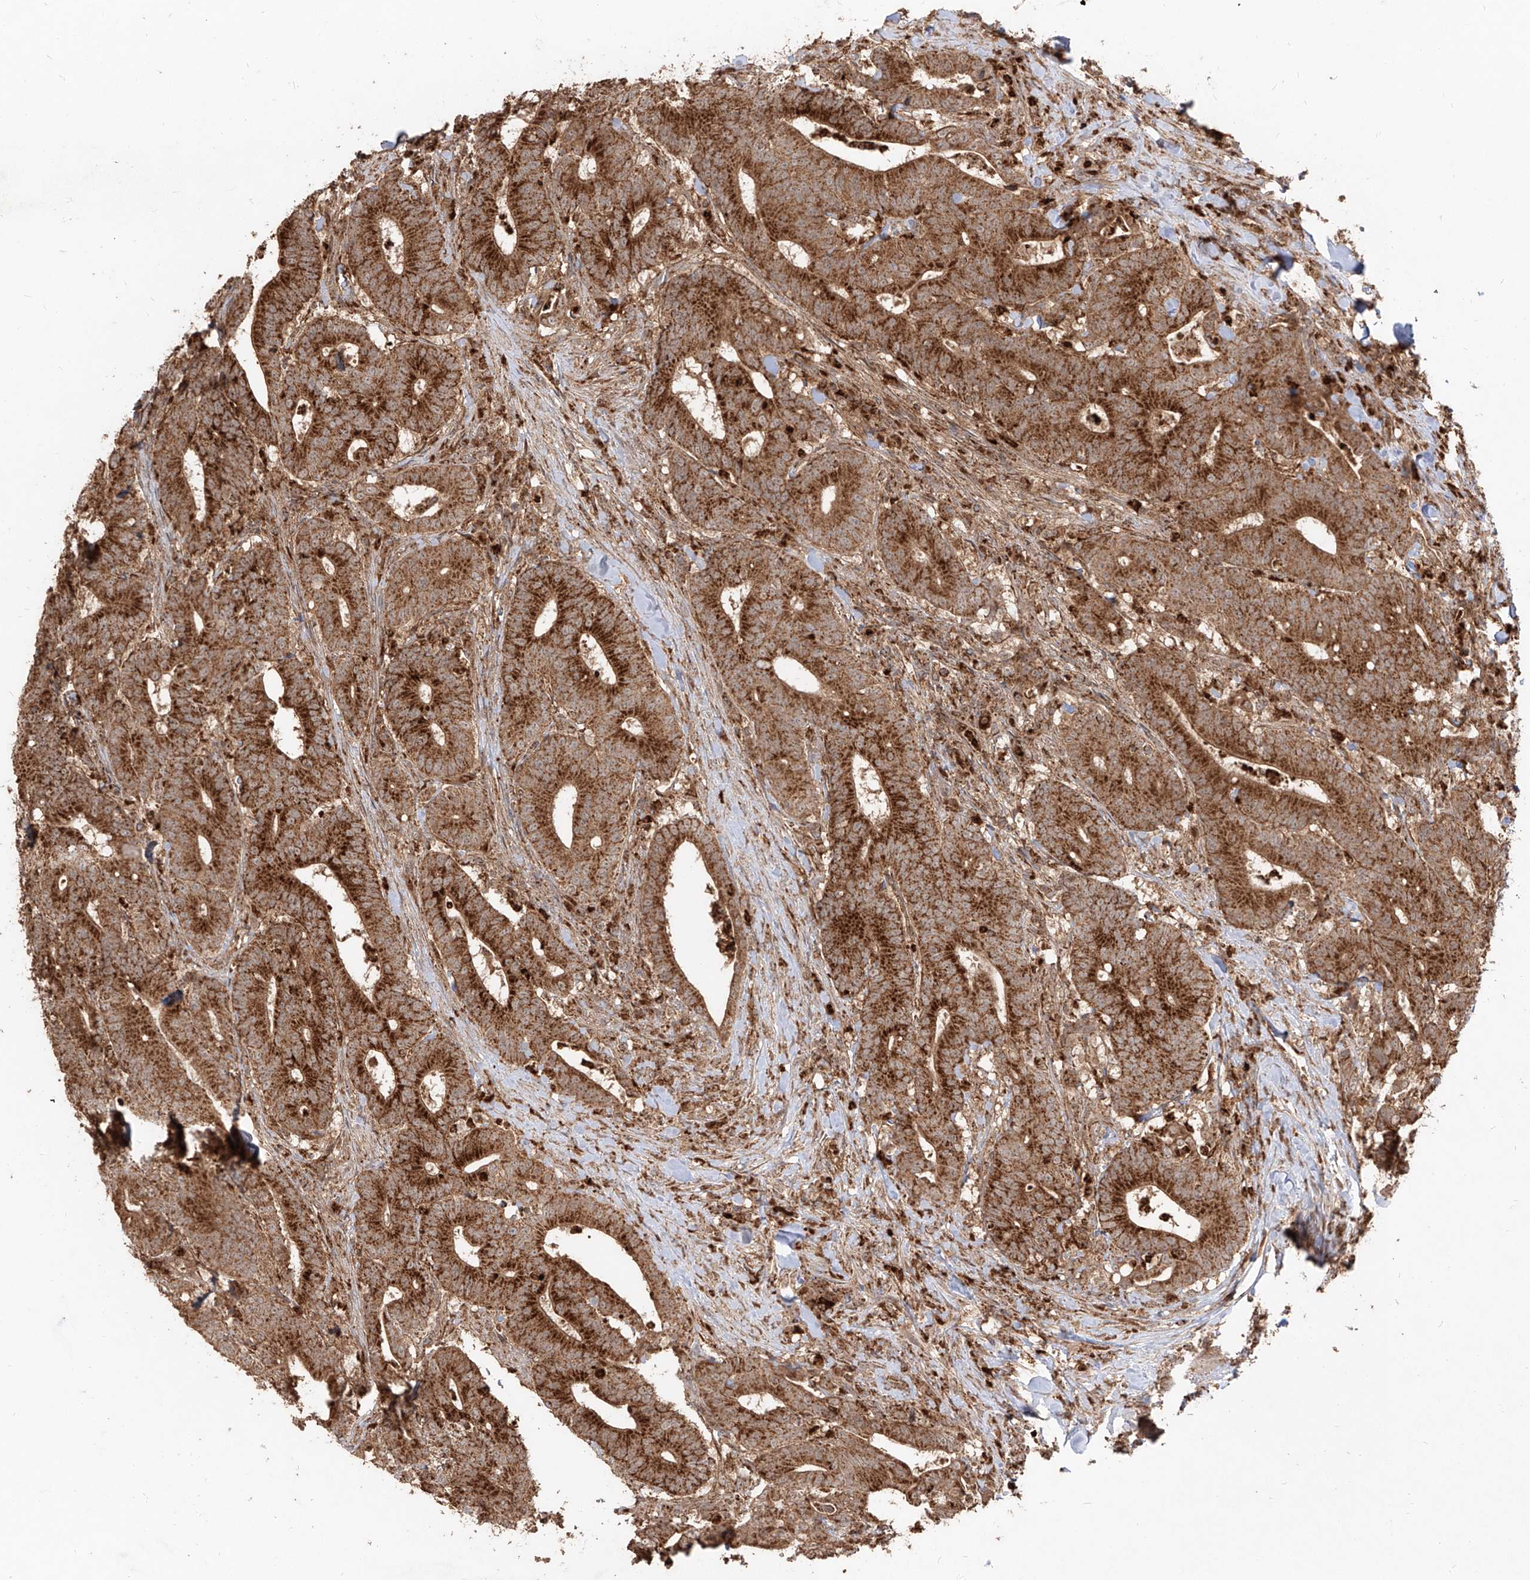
{"staining": {"intensity": "strong", "quantity": ">75%", "location": "cytoplasmic/membranous"}, "tissue": "colorectal cancer", "cell_type": "Tumor cells", "image_type": "cancer", "snomed": [{"axis": "morphology", "description": "Adenocarcinoma, NOS"}, {"axis": "topography", "description": "Colon"}], "caption": "Protein staining of colorectal cancer (adenocarcinoma) tissue exhibits strong cytoplasmic/membranous staining in about >75% of tumor cells.", "gene": "AIM2", "patient": {"sex": "female", "age": 66}}